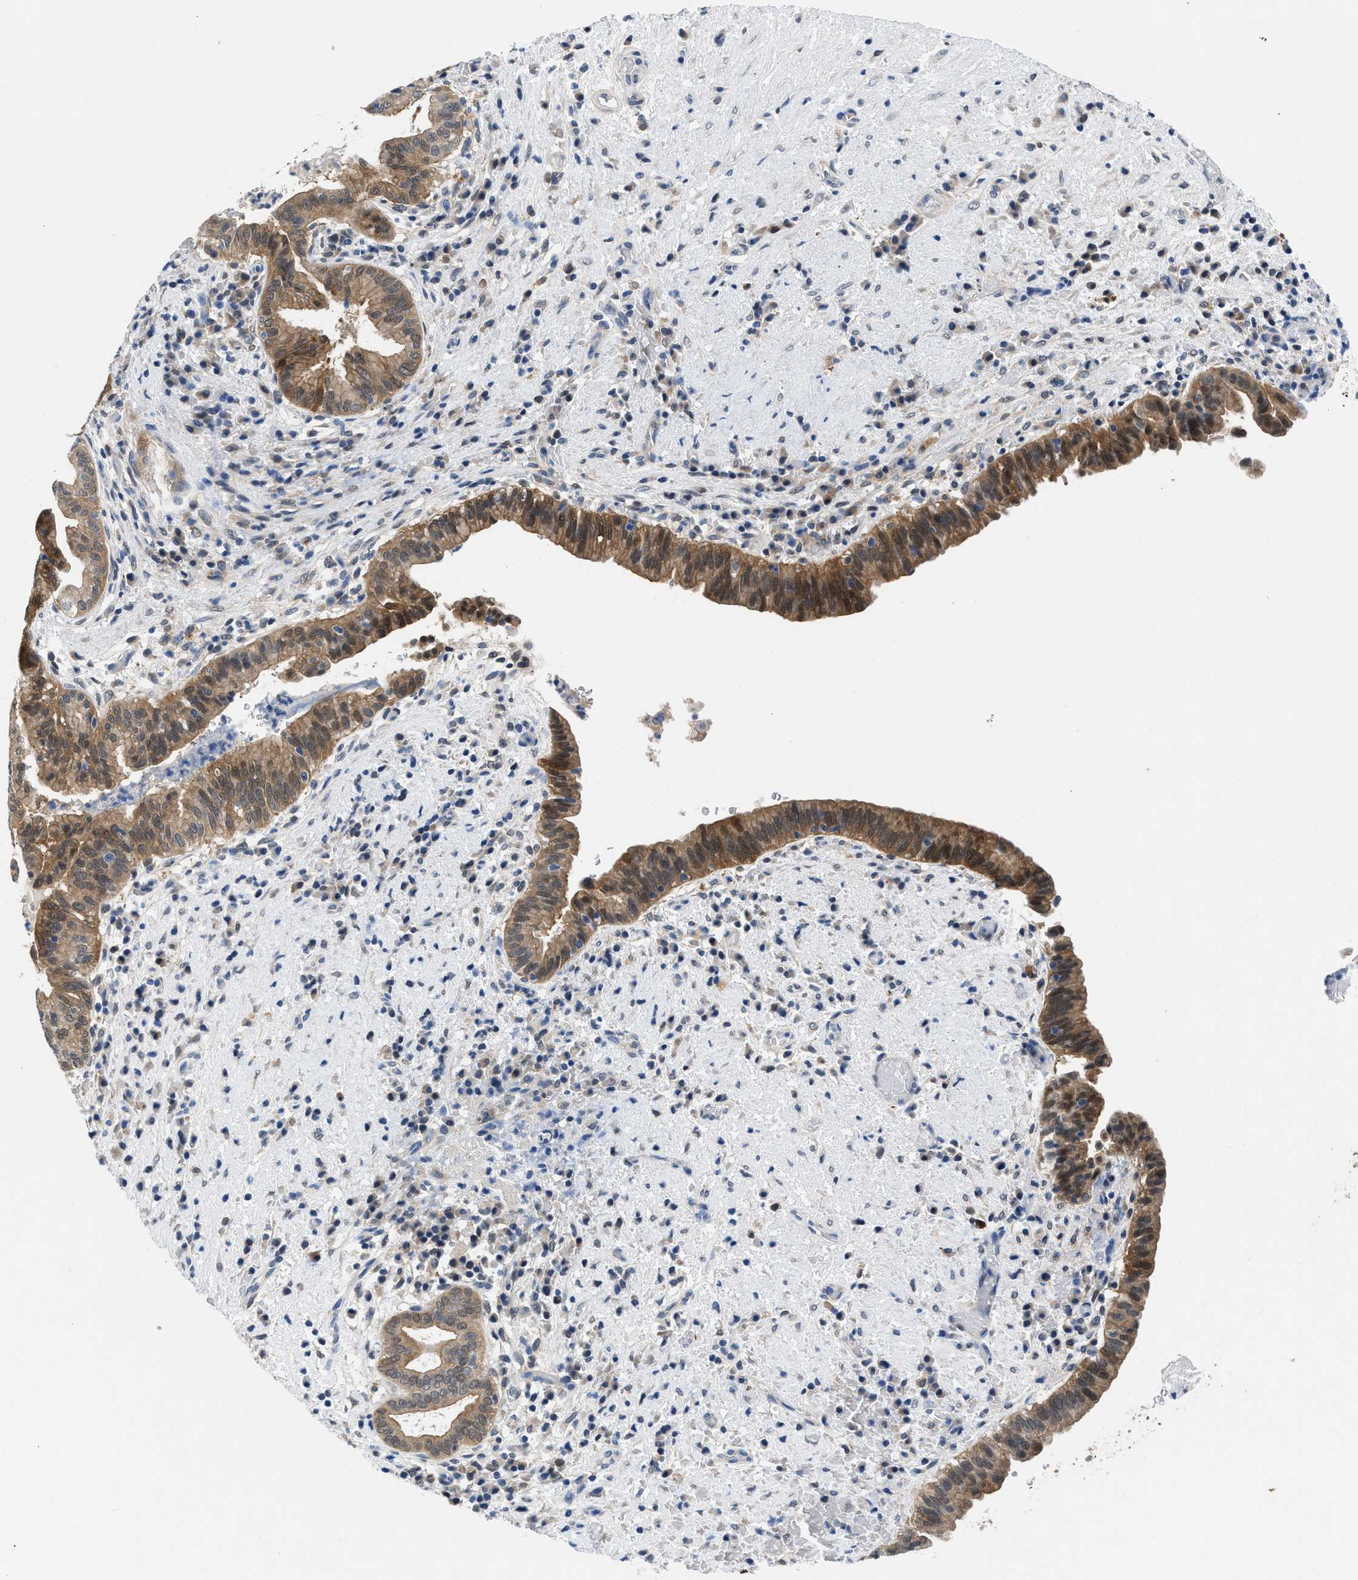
{"staining": {"intensity": "moderate", "quantity": ">75%", "location": "cytoplasmic/membranous"}, "tissue": "liver cancer", "cell_type": "Tumor cells", "image_type": "cancer", "snomed": [{"axis": "morphology", "description": "Cholangiocarcinoma"}, {"axis": "topography", "description": "Liver"}], "caption": "The photomicrograph exhibits a brown stain indicating the presence of a protein in the cytoplasmic/membranous of tumor cells in liver cancer (cholangiocarcinoma). (DAB (3,3'-diaminobenzidine) = brown stain, brightfield microscopy at high magnification).", "gene": "CBR1", "patient": {"sex": "female", "age": 38}}